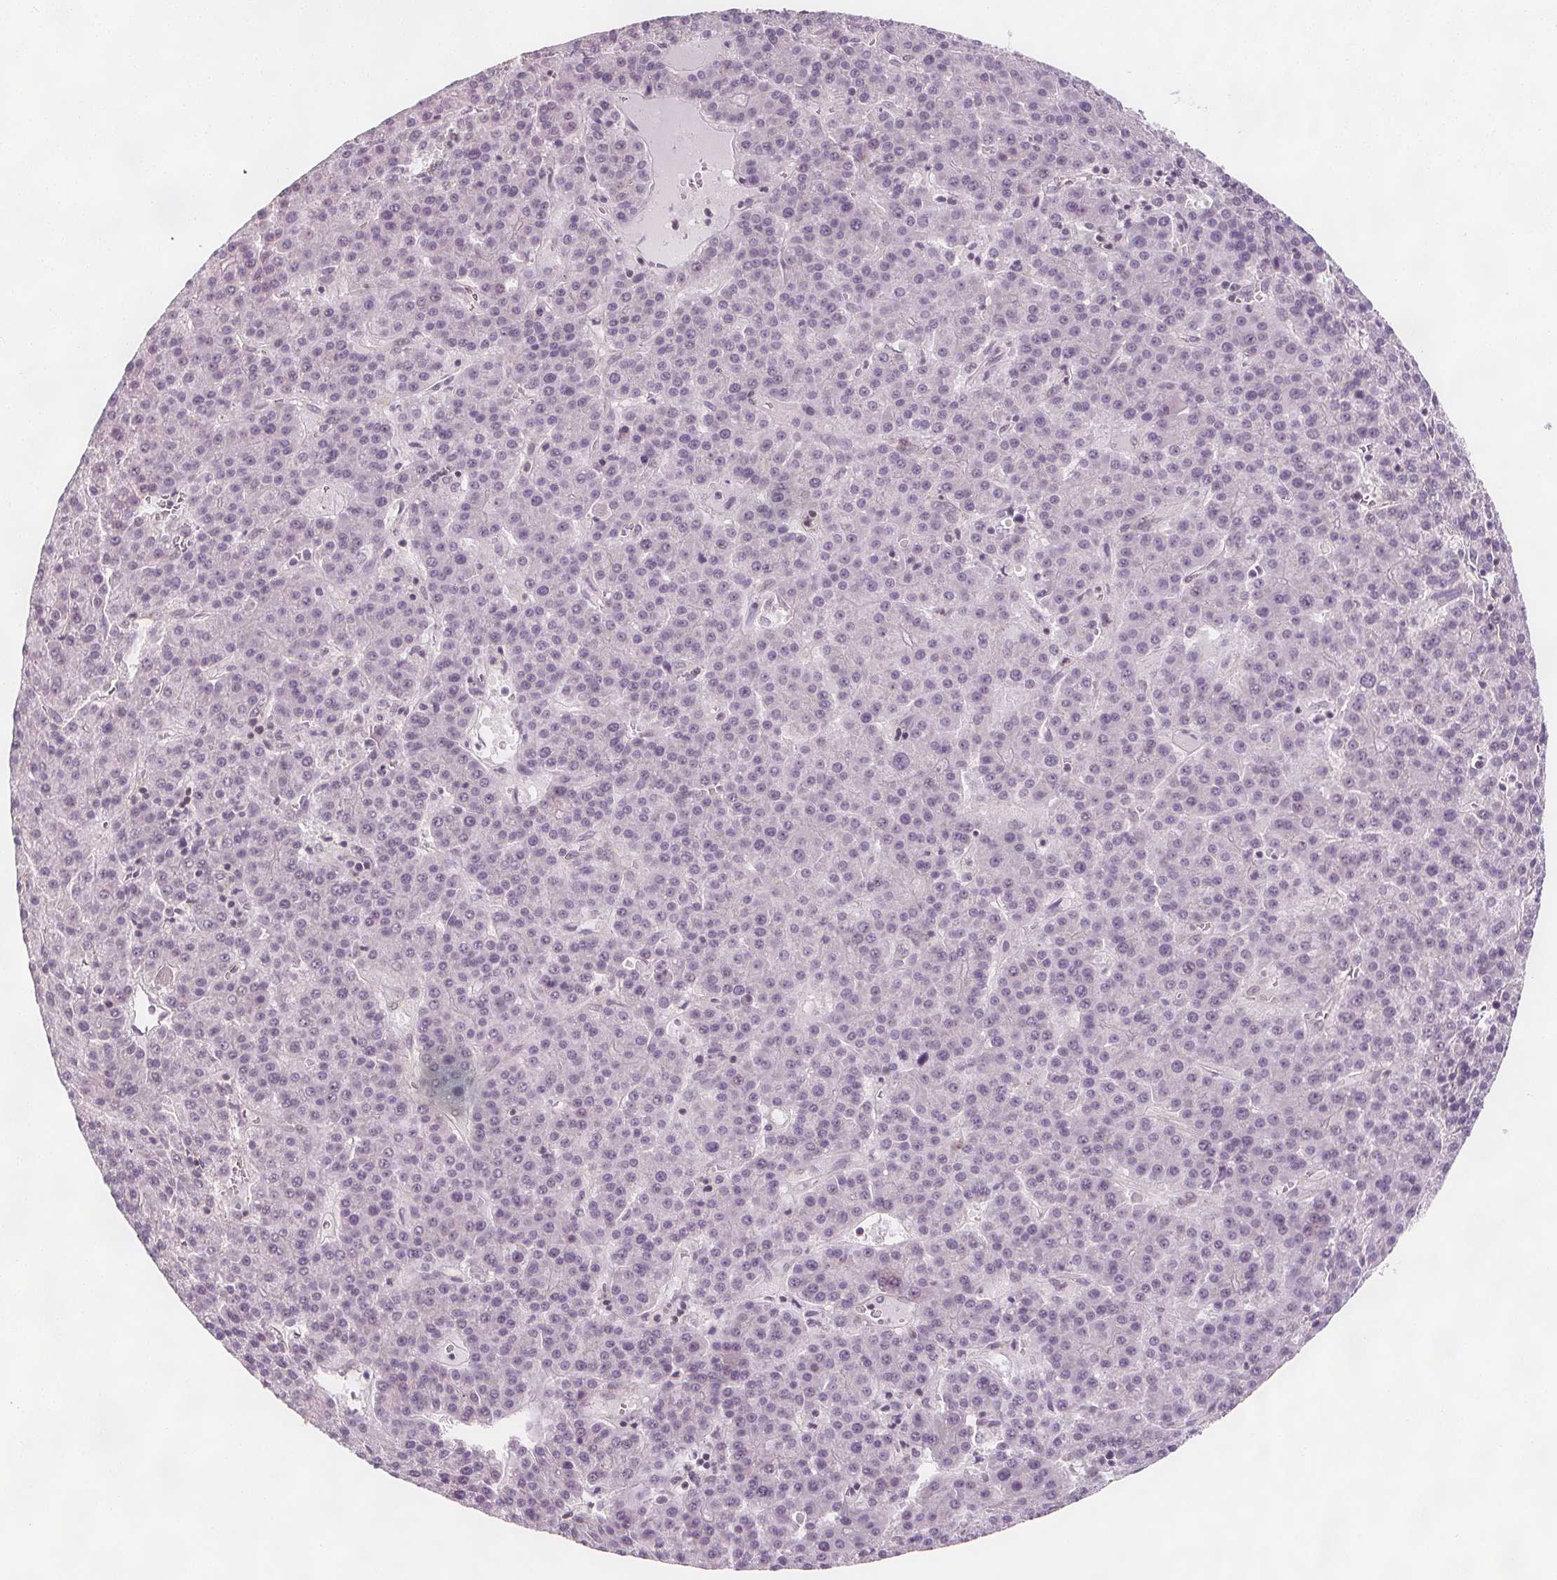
{"staining": {"intensity": "negative", "quantity": "none", "location": "none"}, "tissue": "liver cancer", "cell_type": "Tumor cells", "image_type": "cancer", "snomed": [{"axis": "morphology", "description": "Carcinoma, Hepatocellular, NOS"}, {"axis": "topography", "description": "Liver"}], "caption": "Liver hepatocellular carcinoma was stained to show a protein in brown. There is no significant staining in tumor cells.", "gene": "C1orf167", "patient": {"sex": "female", "age": 58}}